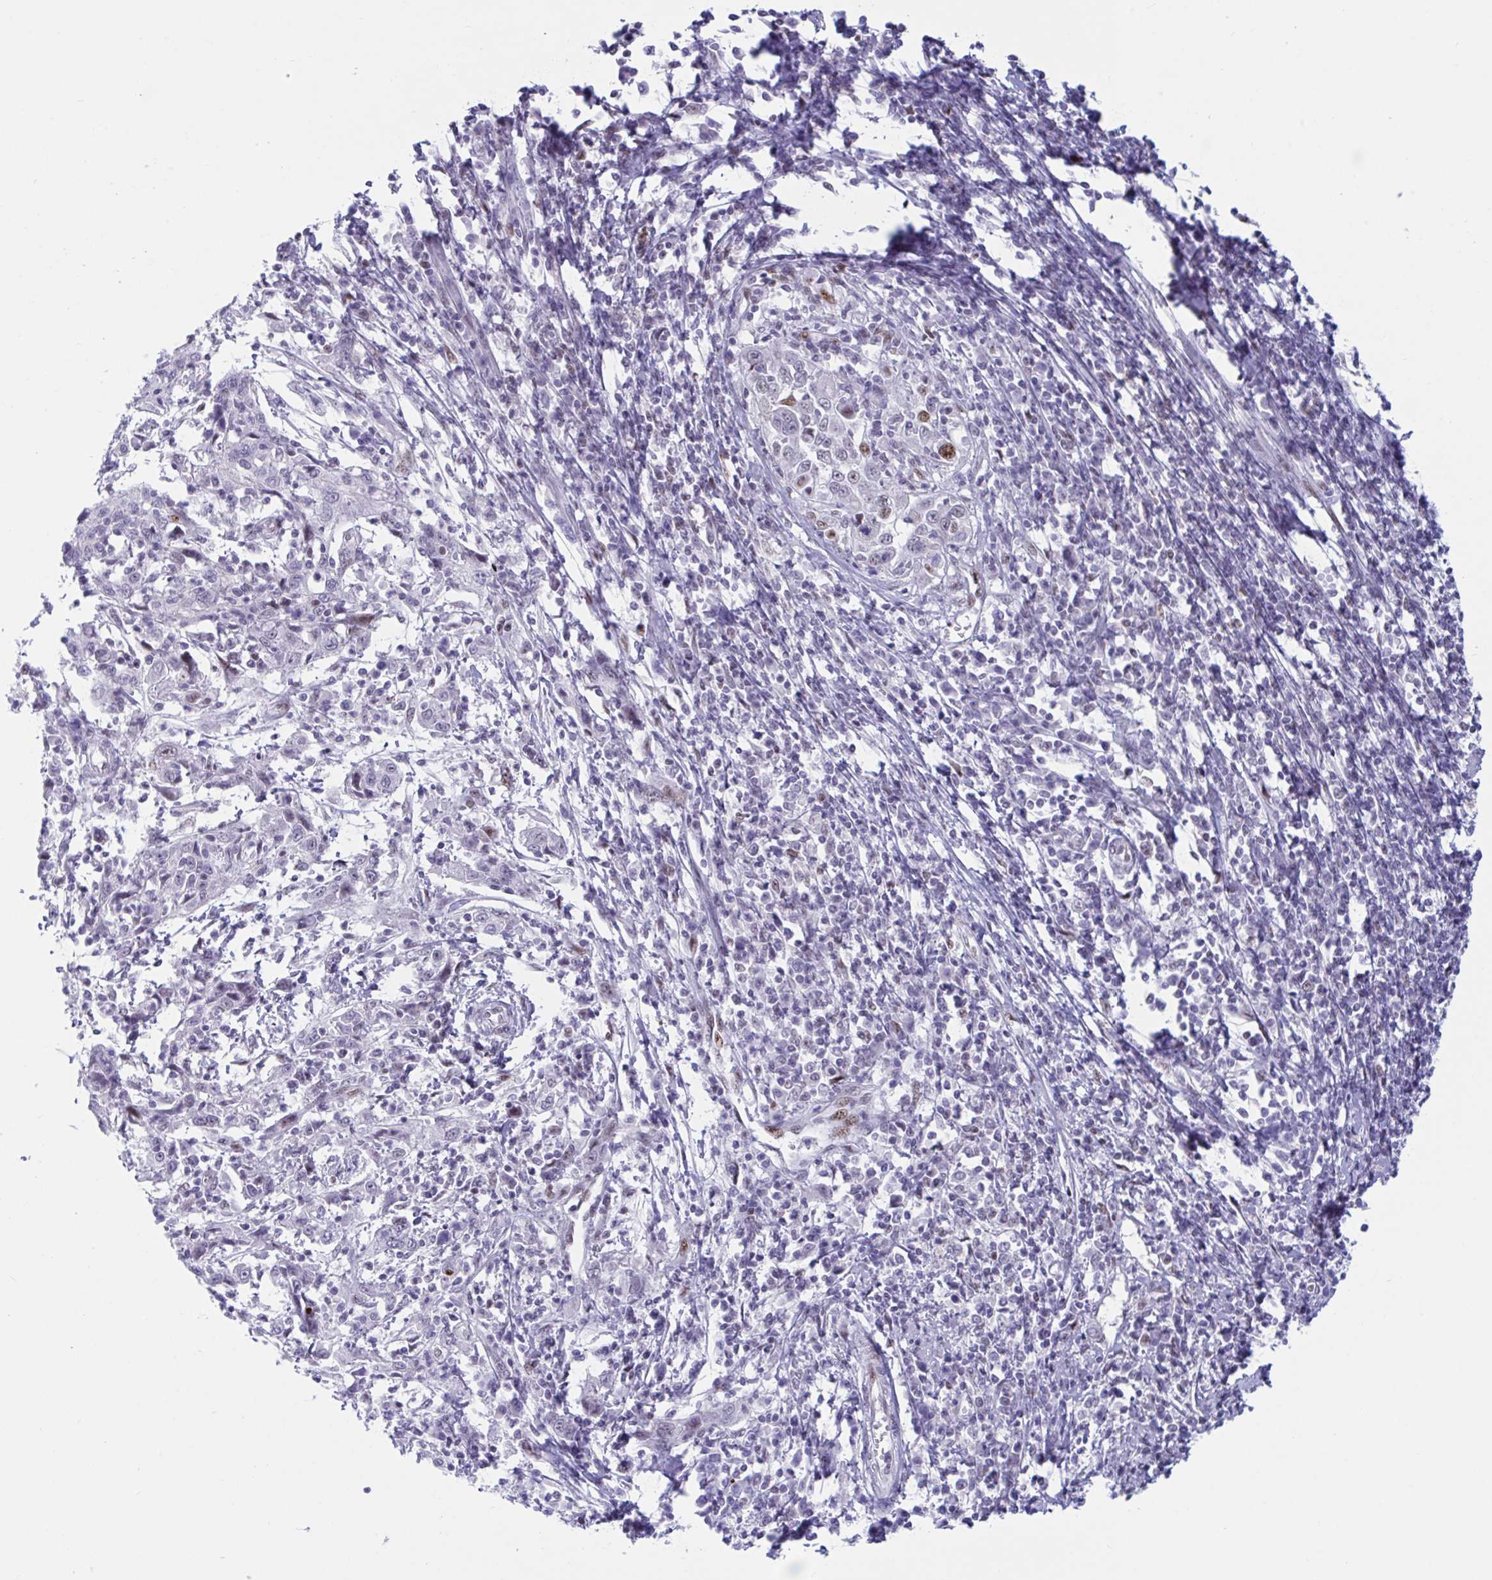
{"staining": {"intensity": "moderate", "quantity": "<25%", "location": "nuclear"}, "tissue": "cervical cancer", "cell_type": "Tumor cells", "image_type": "cancer", "snomed": [{"axis": "morphology", "description": "Squamous cell carcinoma, NOS"}, {"axis": "topography", "description": "Cervix"}], "caption": "The histopathology image reveals a brown stain indicating the presence of a protein in the nuclear of tumor cells in cervical cancer.", "gene": "IKZF2", "patient": {"sex": "female", "age": 46}}